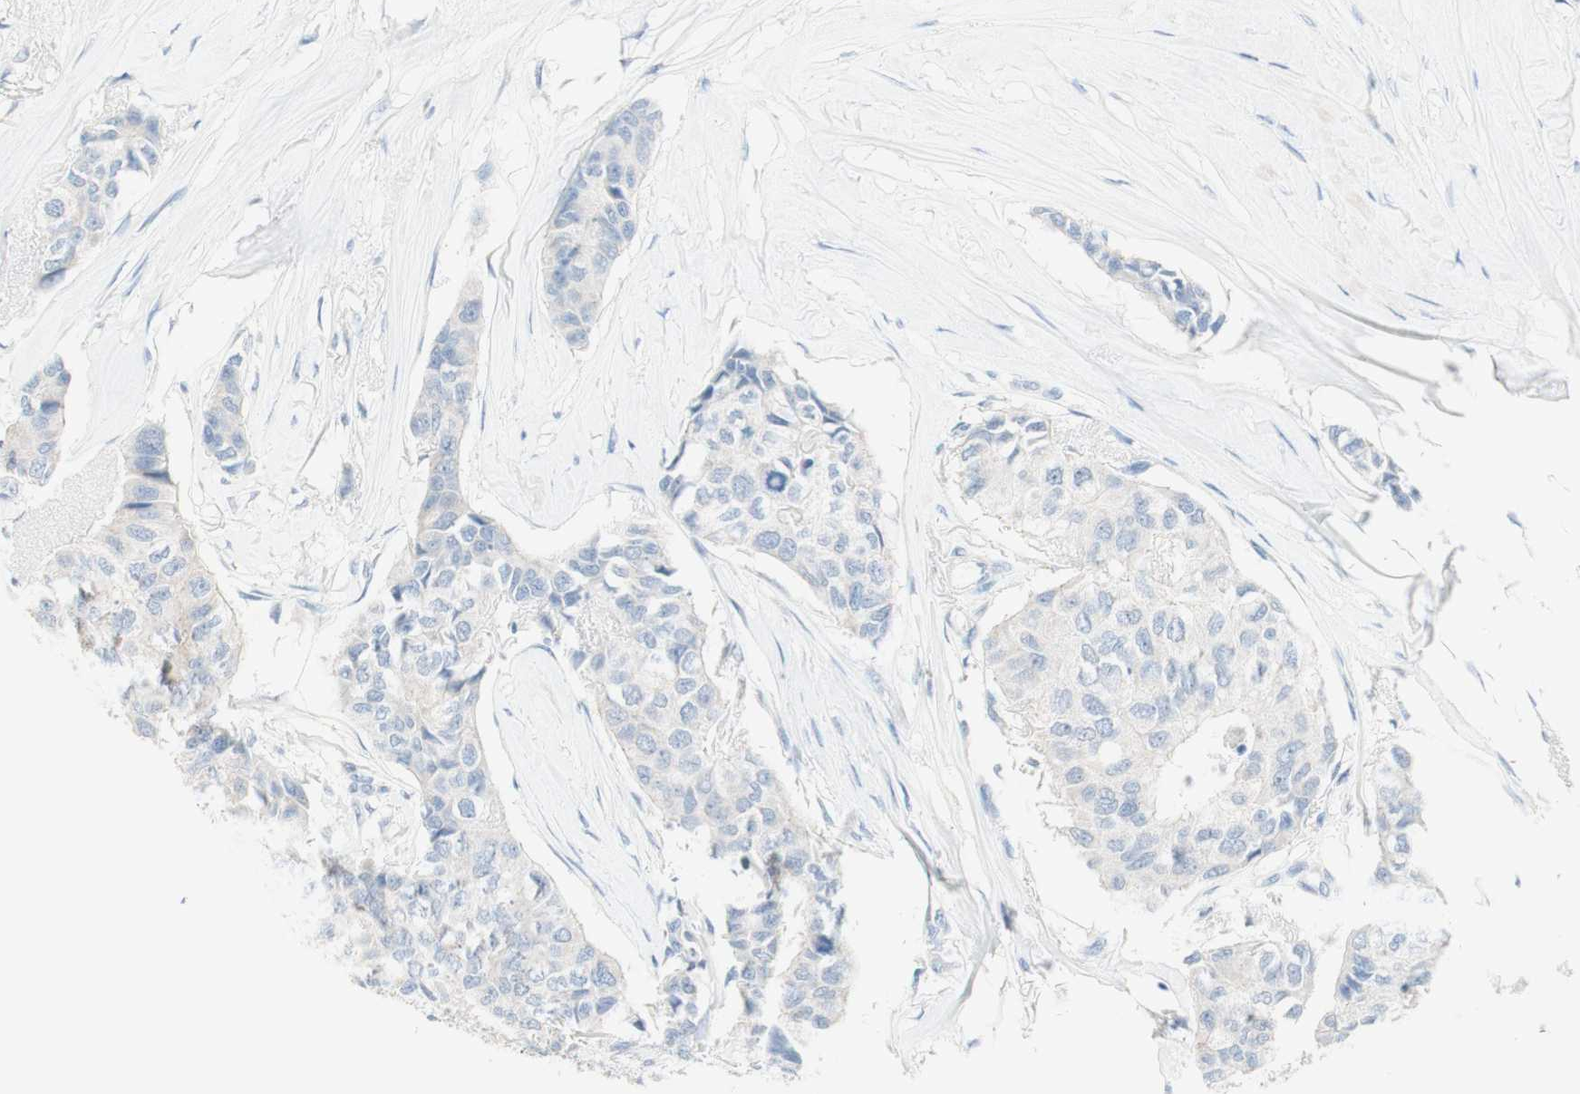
{"staining": {"intensity": "negative", "quantity": "none", "location": "none"}, "tissue": "breast cancer", "cell_type": "Tumor cells", "image_type": "cancer", "snomed": [{"axis": "morphology", "description": "Duct carcinoma"}, {"axis": "topography", "description": "Breast"}], "caption": "This is an immunohistochemistry image of human breast cancer. There is no staining in tumor cells.", "gene": "ART3", "patient": {"sex": "female", "age": 80}}